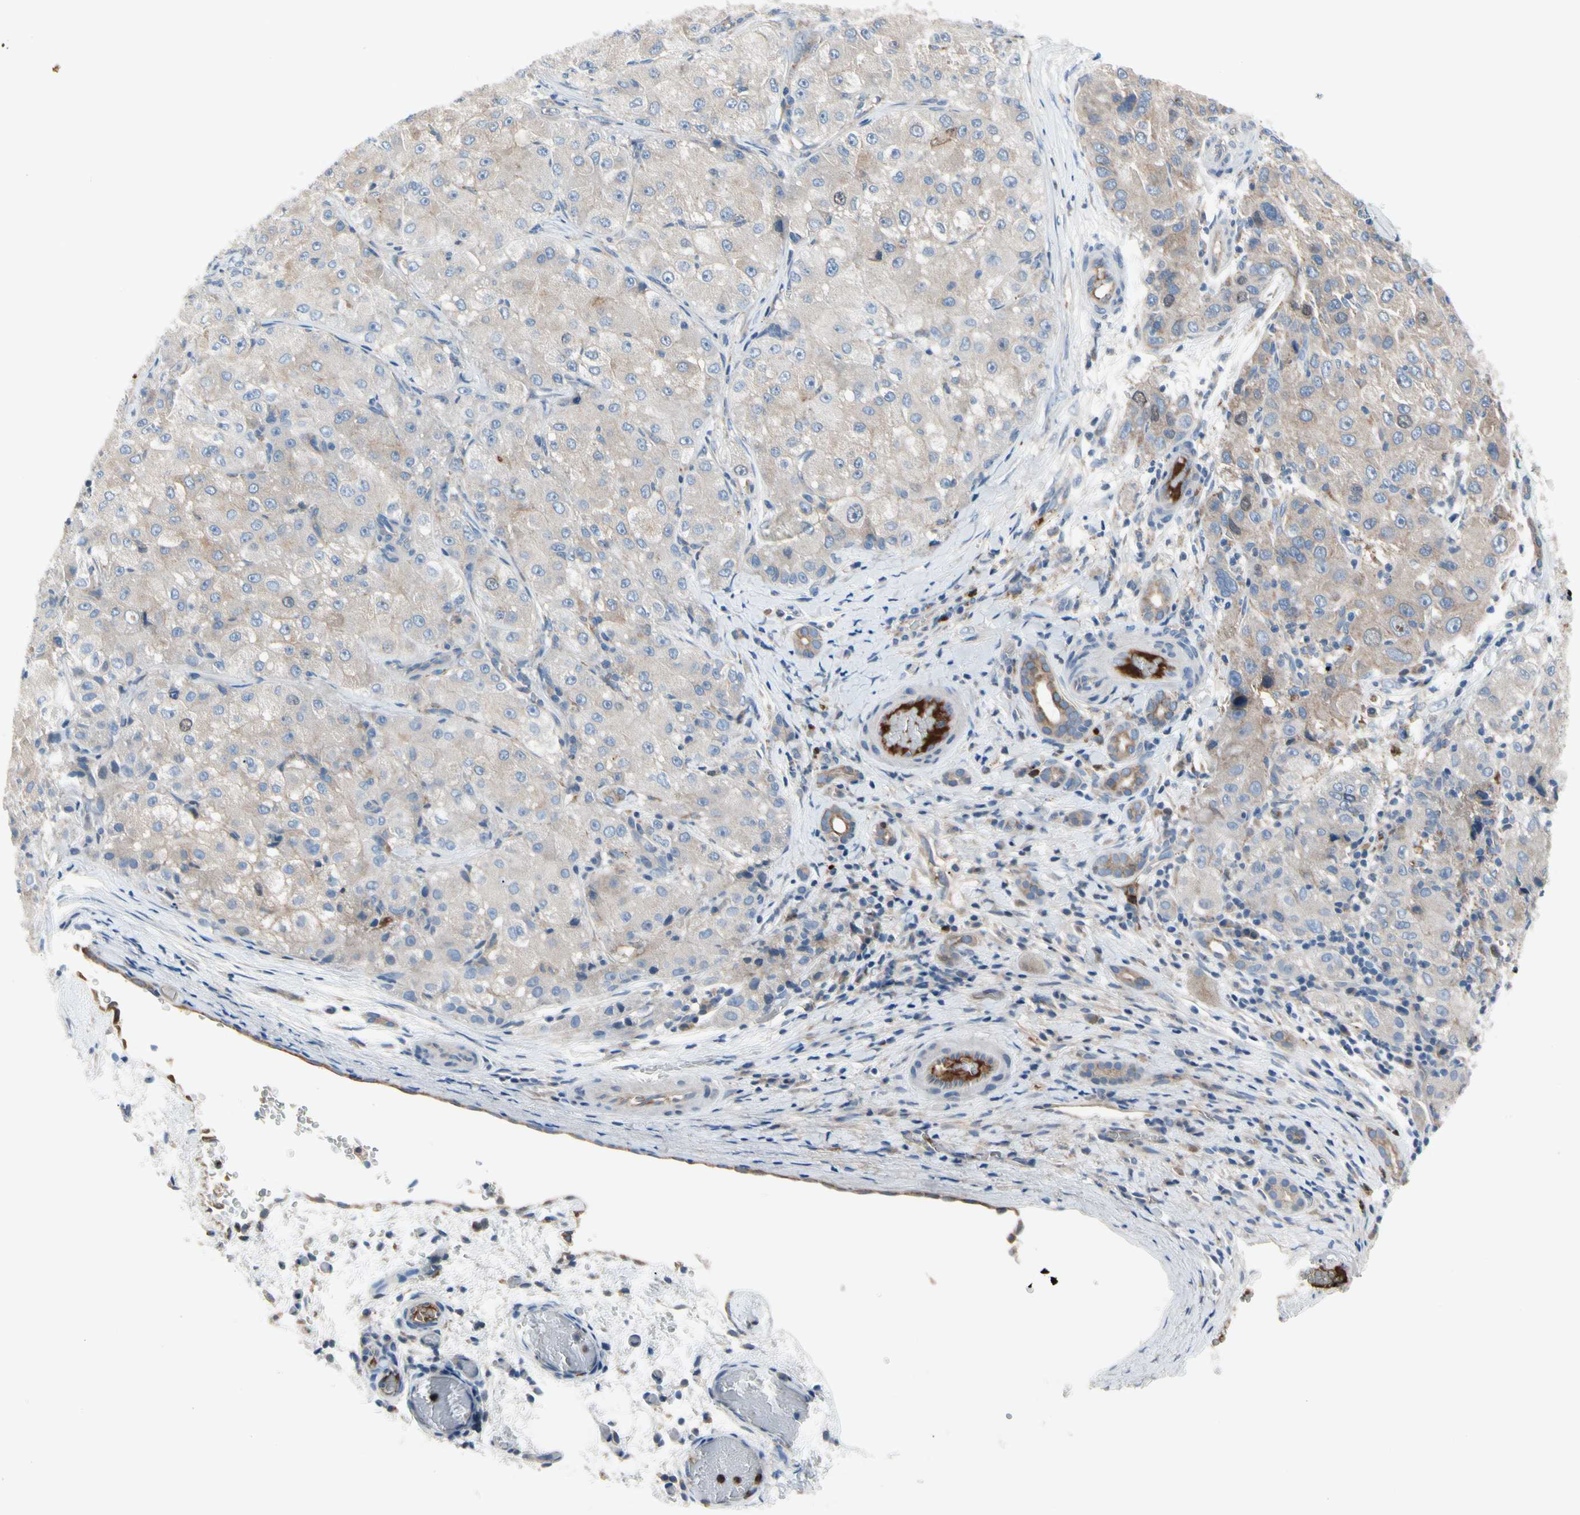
{"staining": {"intensity": "moderate", "quantity": "25%-75%", "location": "cytoplasmic/membranous"}, "tissue": "liver cancer", "cell_type": "Tumor cells", "image_type": "cancer", "snomed": [{"axis": "morphology", "description": "Carcinoma, Hepatocellular, NOS"}, {"axis": "topography", "description": "Liver"}], "caption": "A brown stain highlights moderate cytoplasmic/membranous positivity of a protein in human liver cancer (hepatocellular carcinoma) tumor cells.", "gene": "HJURP", "patient": {"sex": "male", "age": 80}}